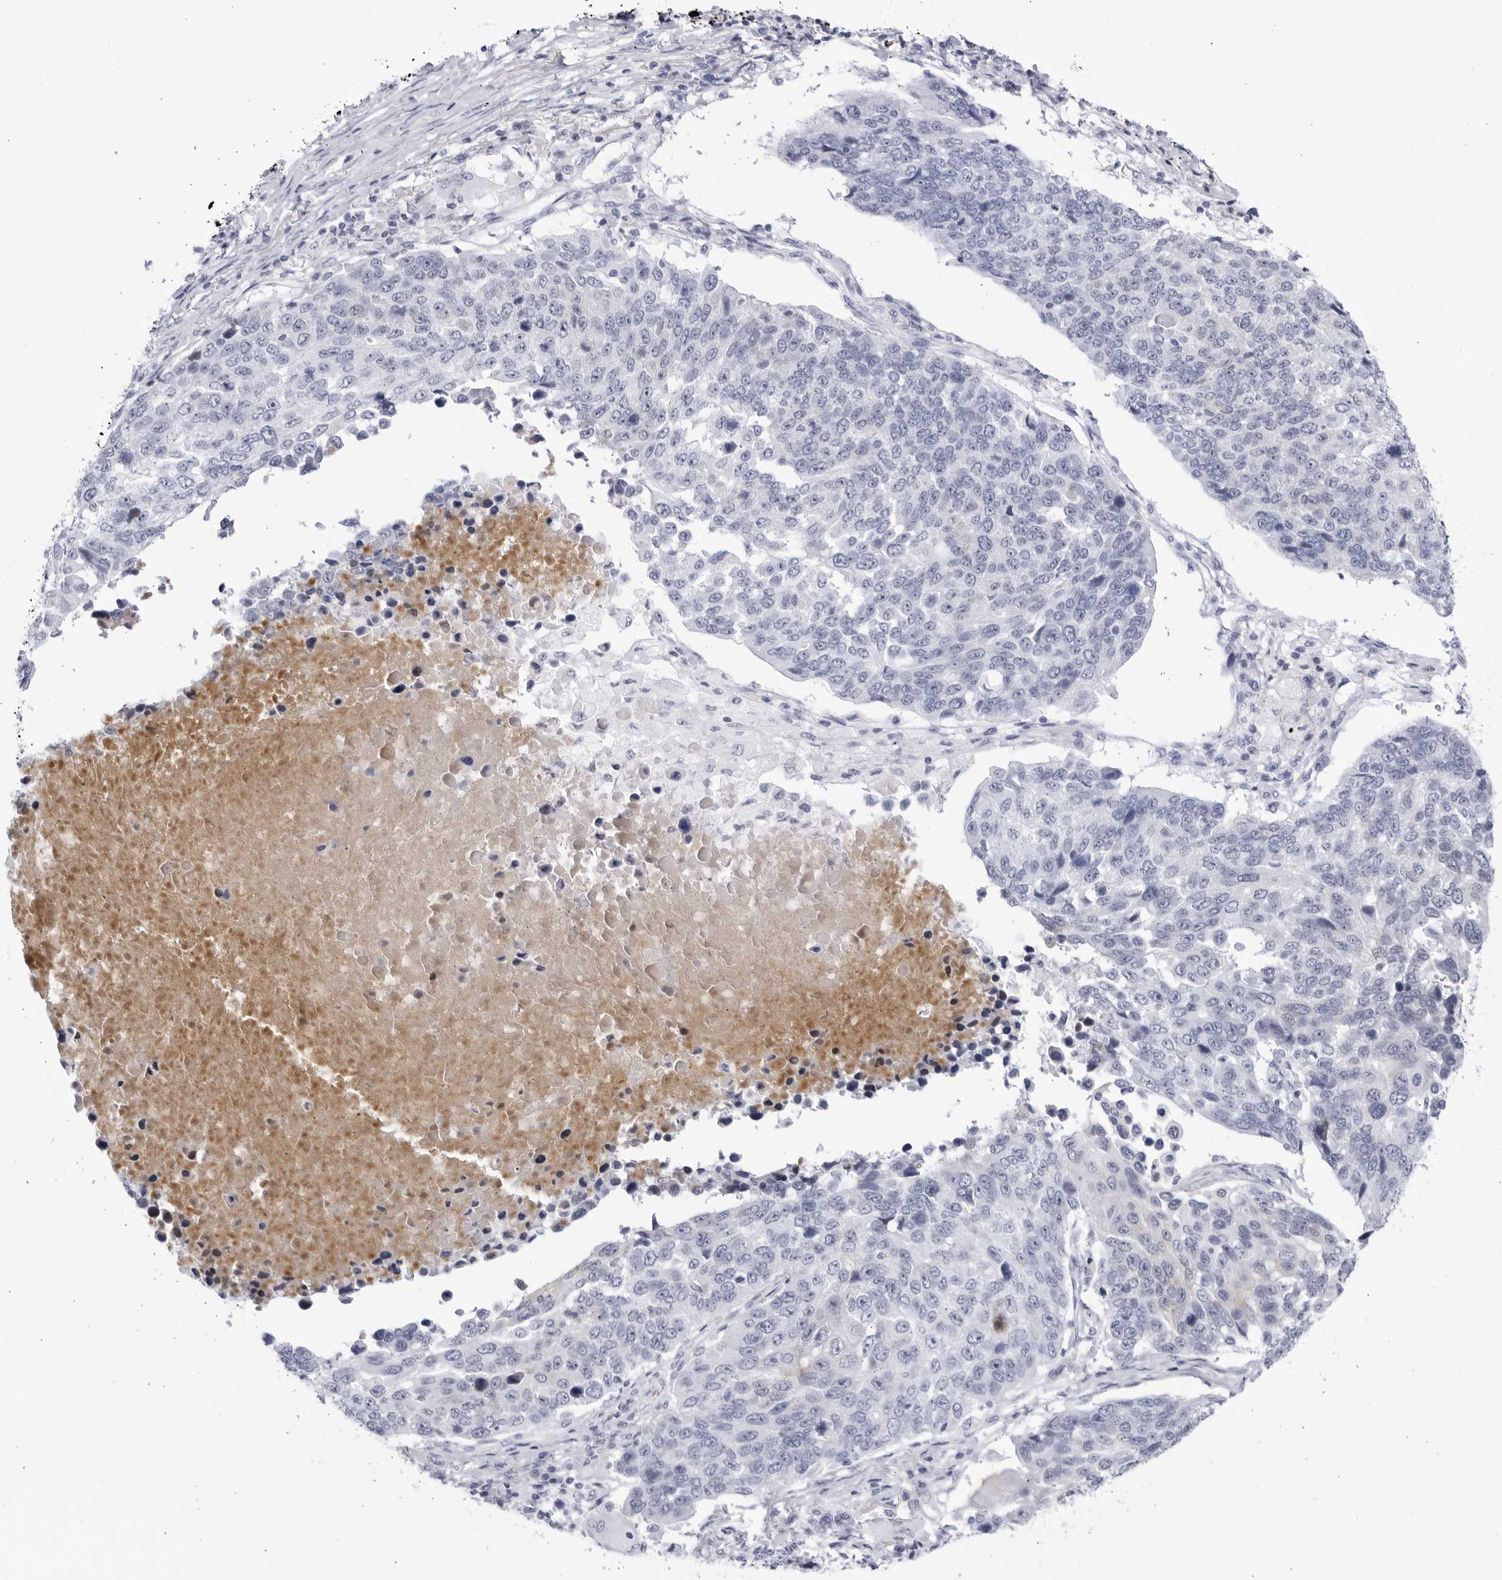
{"staining": {"intensity": "negative", "quantity": "none", "location": "none"}, "tissue": "lung cancer", "cell_type": "Tumor cells", "image_type": "cancer", "snomed": [{"axis": "morphology", "description": "Squamous cell carcinoma, NOS"}, {"axis": "topography", "description": "Lung"}], "caption": "Lung cancer (squamous cell carcinoma) was stained to show a protein in brown. There is no significant positivity in tumor cells.", "gene": "CNBD1", "patient": {"sex": "male", "age": 66}}